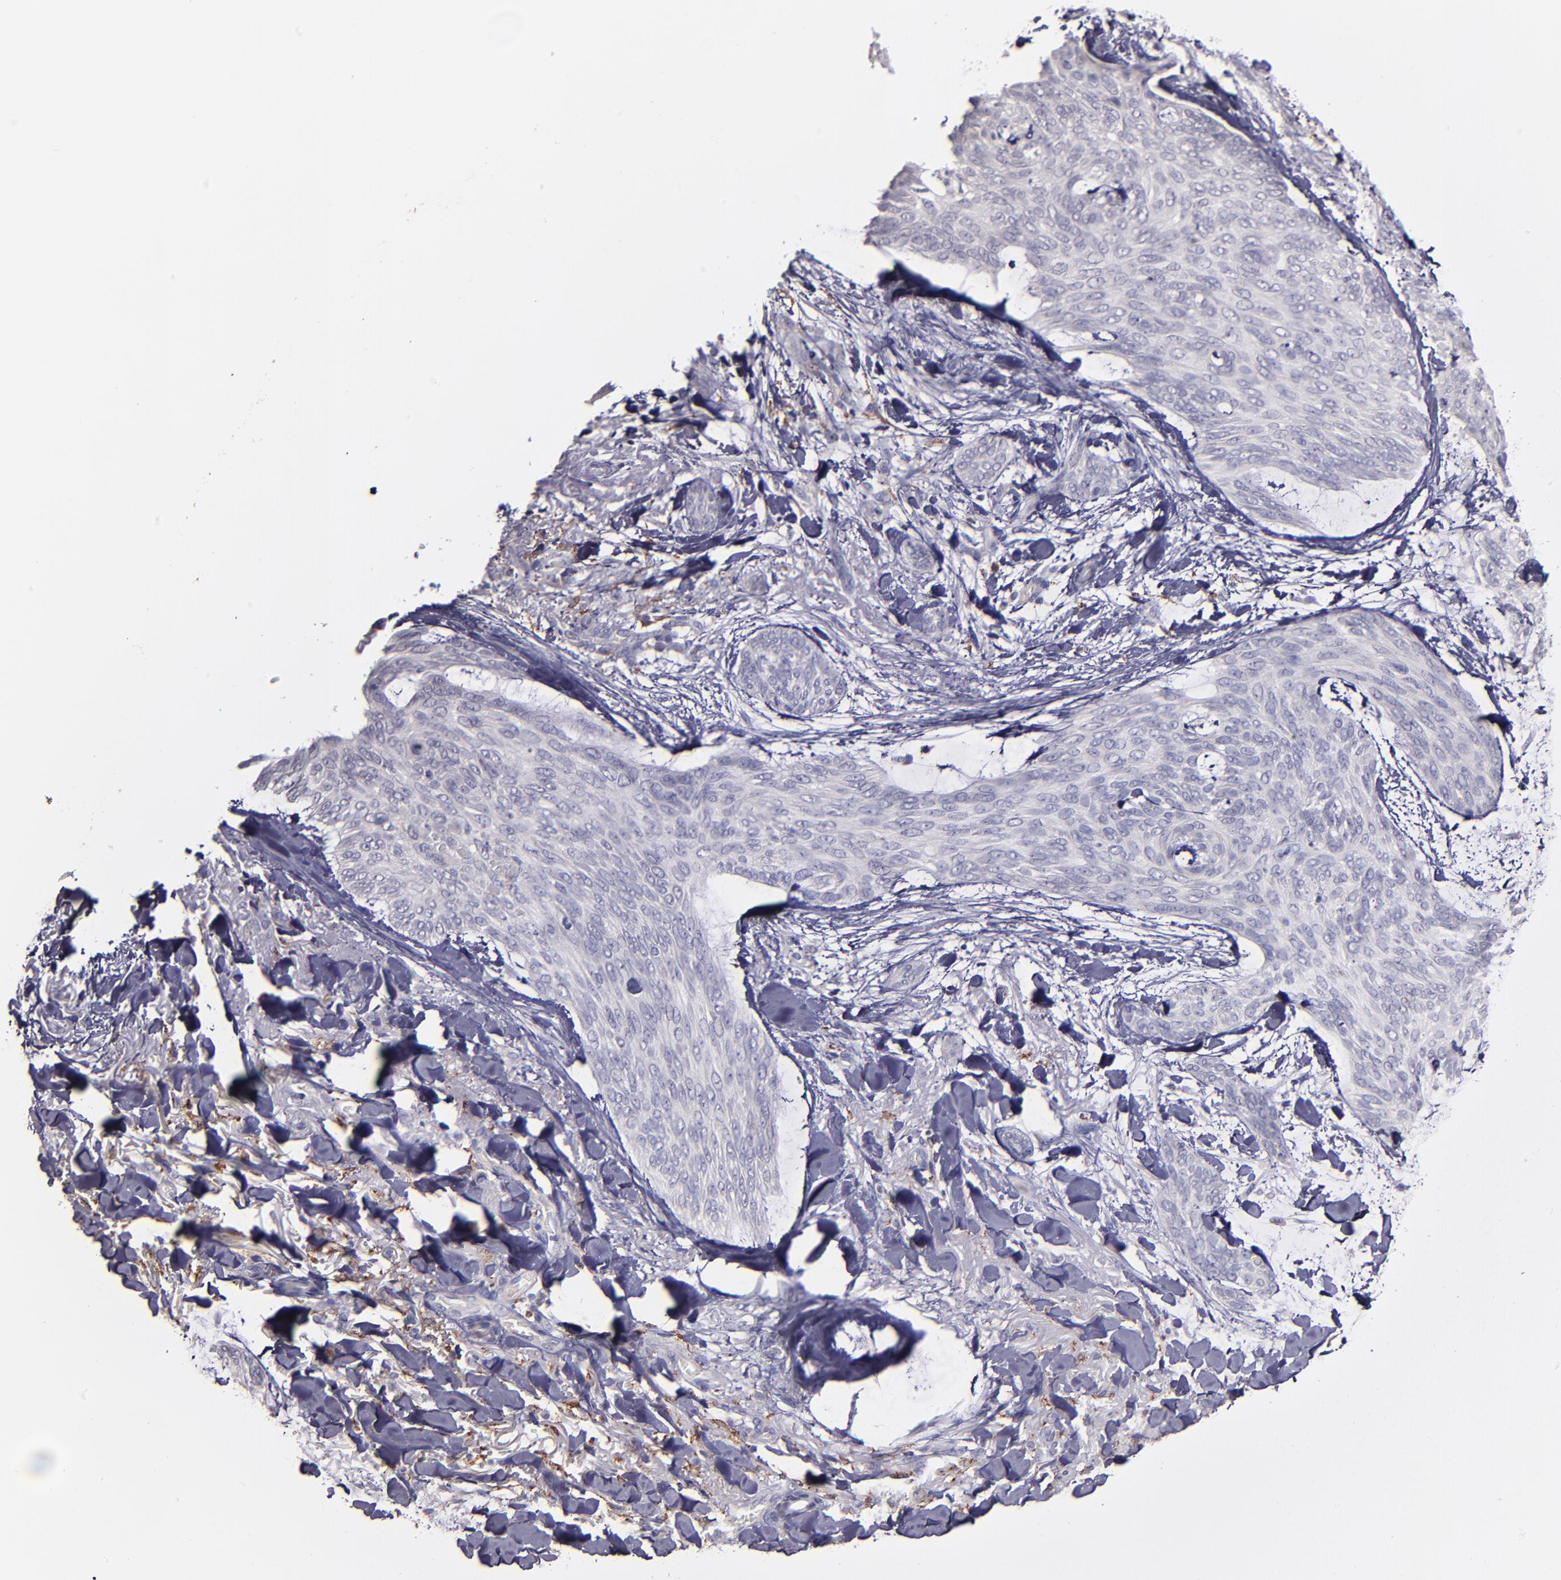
{"staining": {"intensity": "negative", "quantity": "none", "location": "none"}, "tissue": "skin cancer", "cell_type": "Tumor cells", "image_type": "cancer", "snomed": [{"axis": "morphology", "description": "Normal tissue, NOS"}, {"axis": "morphology", "description": "Basal cell carcinoma"}, {"axis": "topography", "description": "Skin"}], "caption": "IHC of skin cancer exhibits no expression in tumor cells. Nuclei are stained in blue.", "gene": "GLDC", "patient": {"sex": "female", "age": 71}}